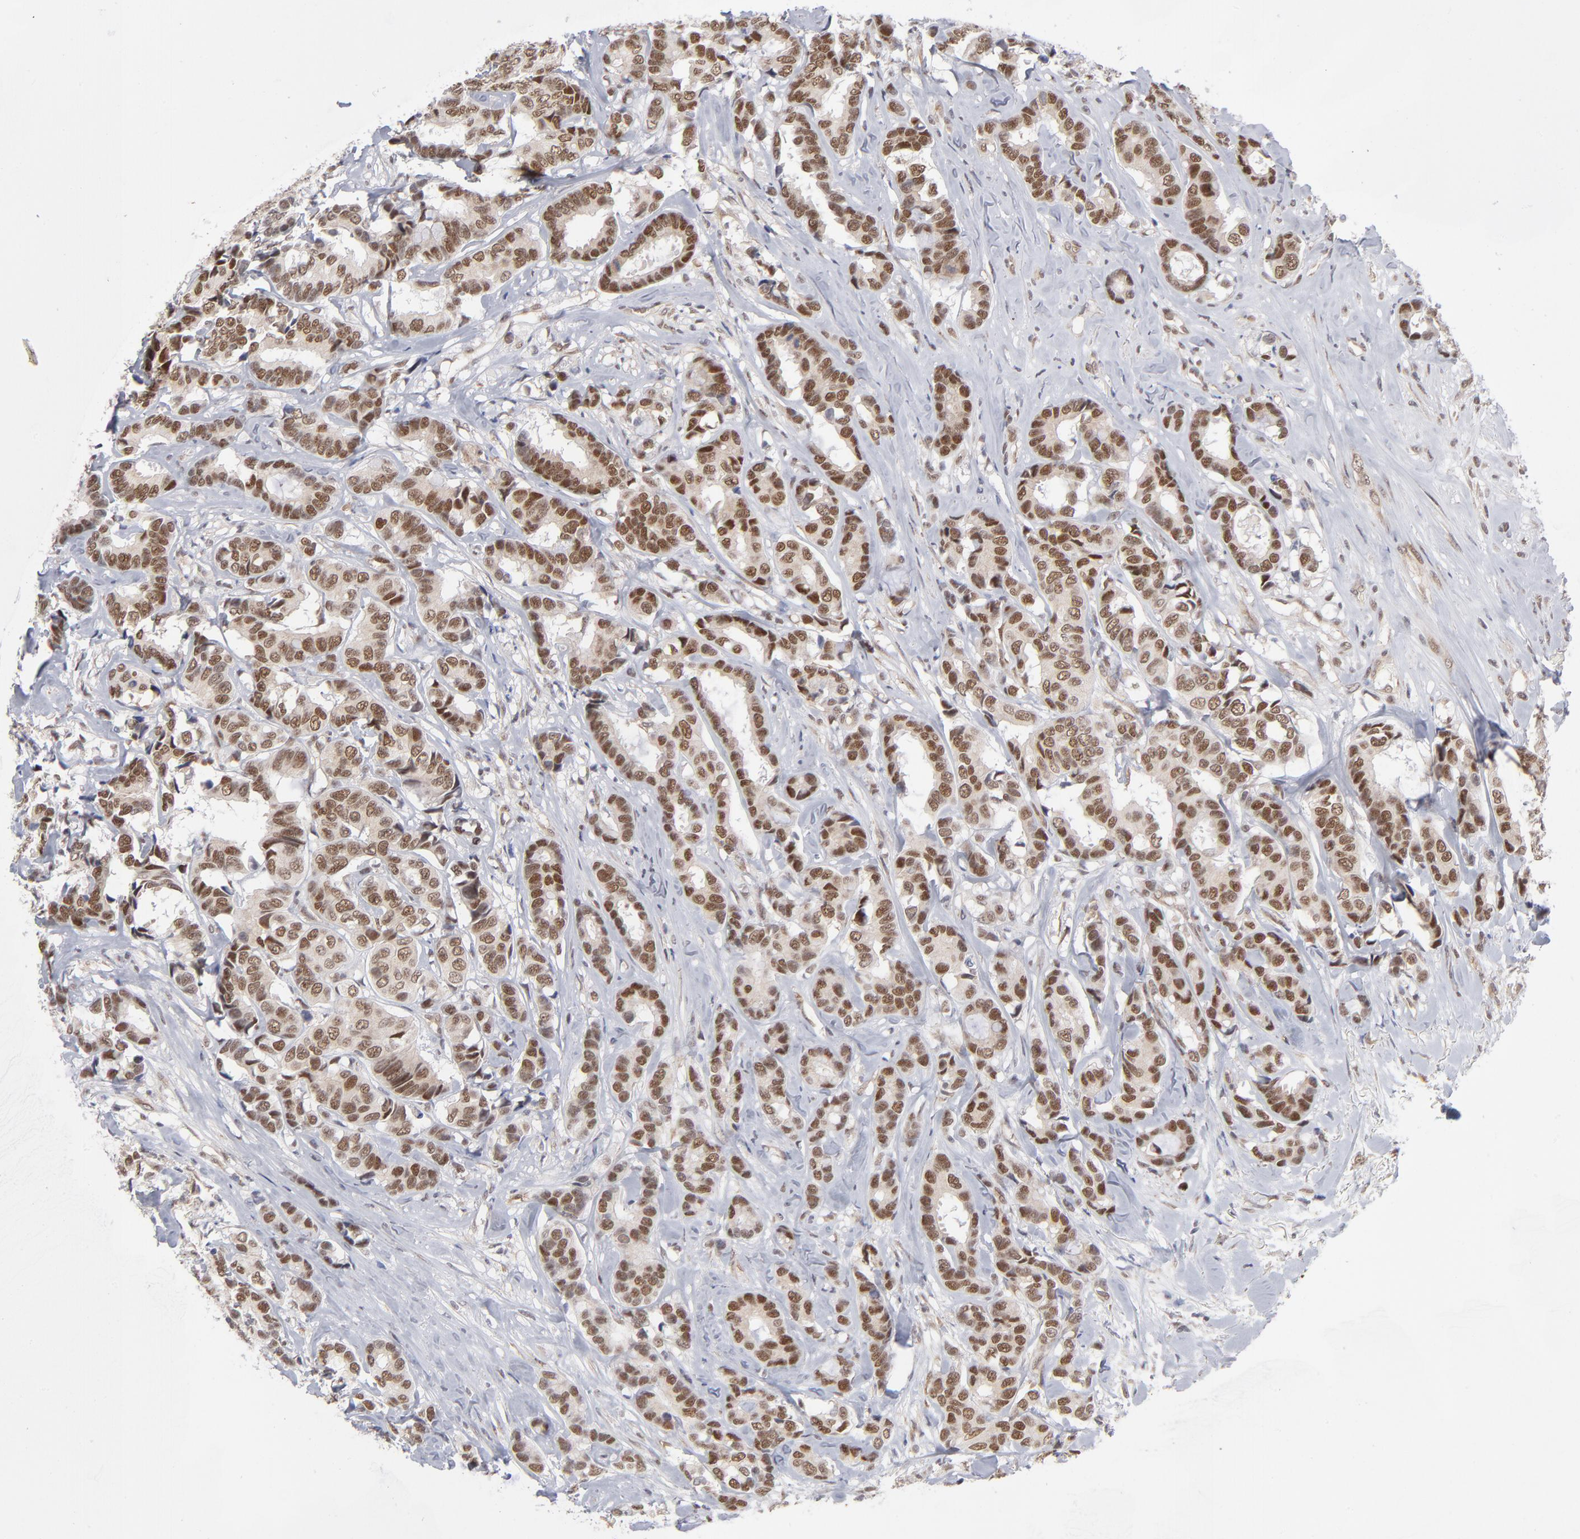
{"staining": {"intensity": "strong", "quantity": ">75%", "location": "cytoplasmic/membranous,nuclear"}, "tissue": "breast cancer", "cell_type": "Tumor cells", "image_type": "cancer", "snomed": [{"axis": "morphology", "description": "Duct carcinoma"}, {"axis": "topography", "description": "Breast"}], "caption": "High-power microscopy captured an IHC micrograph of breast intraductal carcinoma, revealing strong cytoplasmic/membranous and nuclear positivity in about >75% of tumor cells.", "gene": "NBN", "patient": {"sex": "female", "age": 87}}